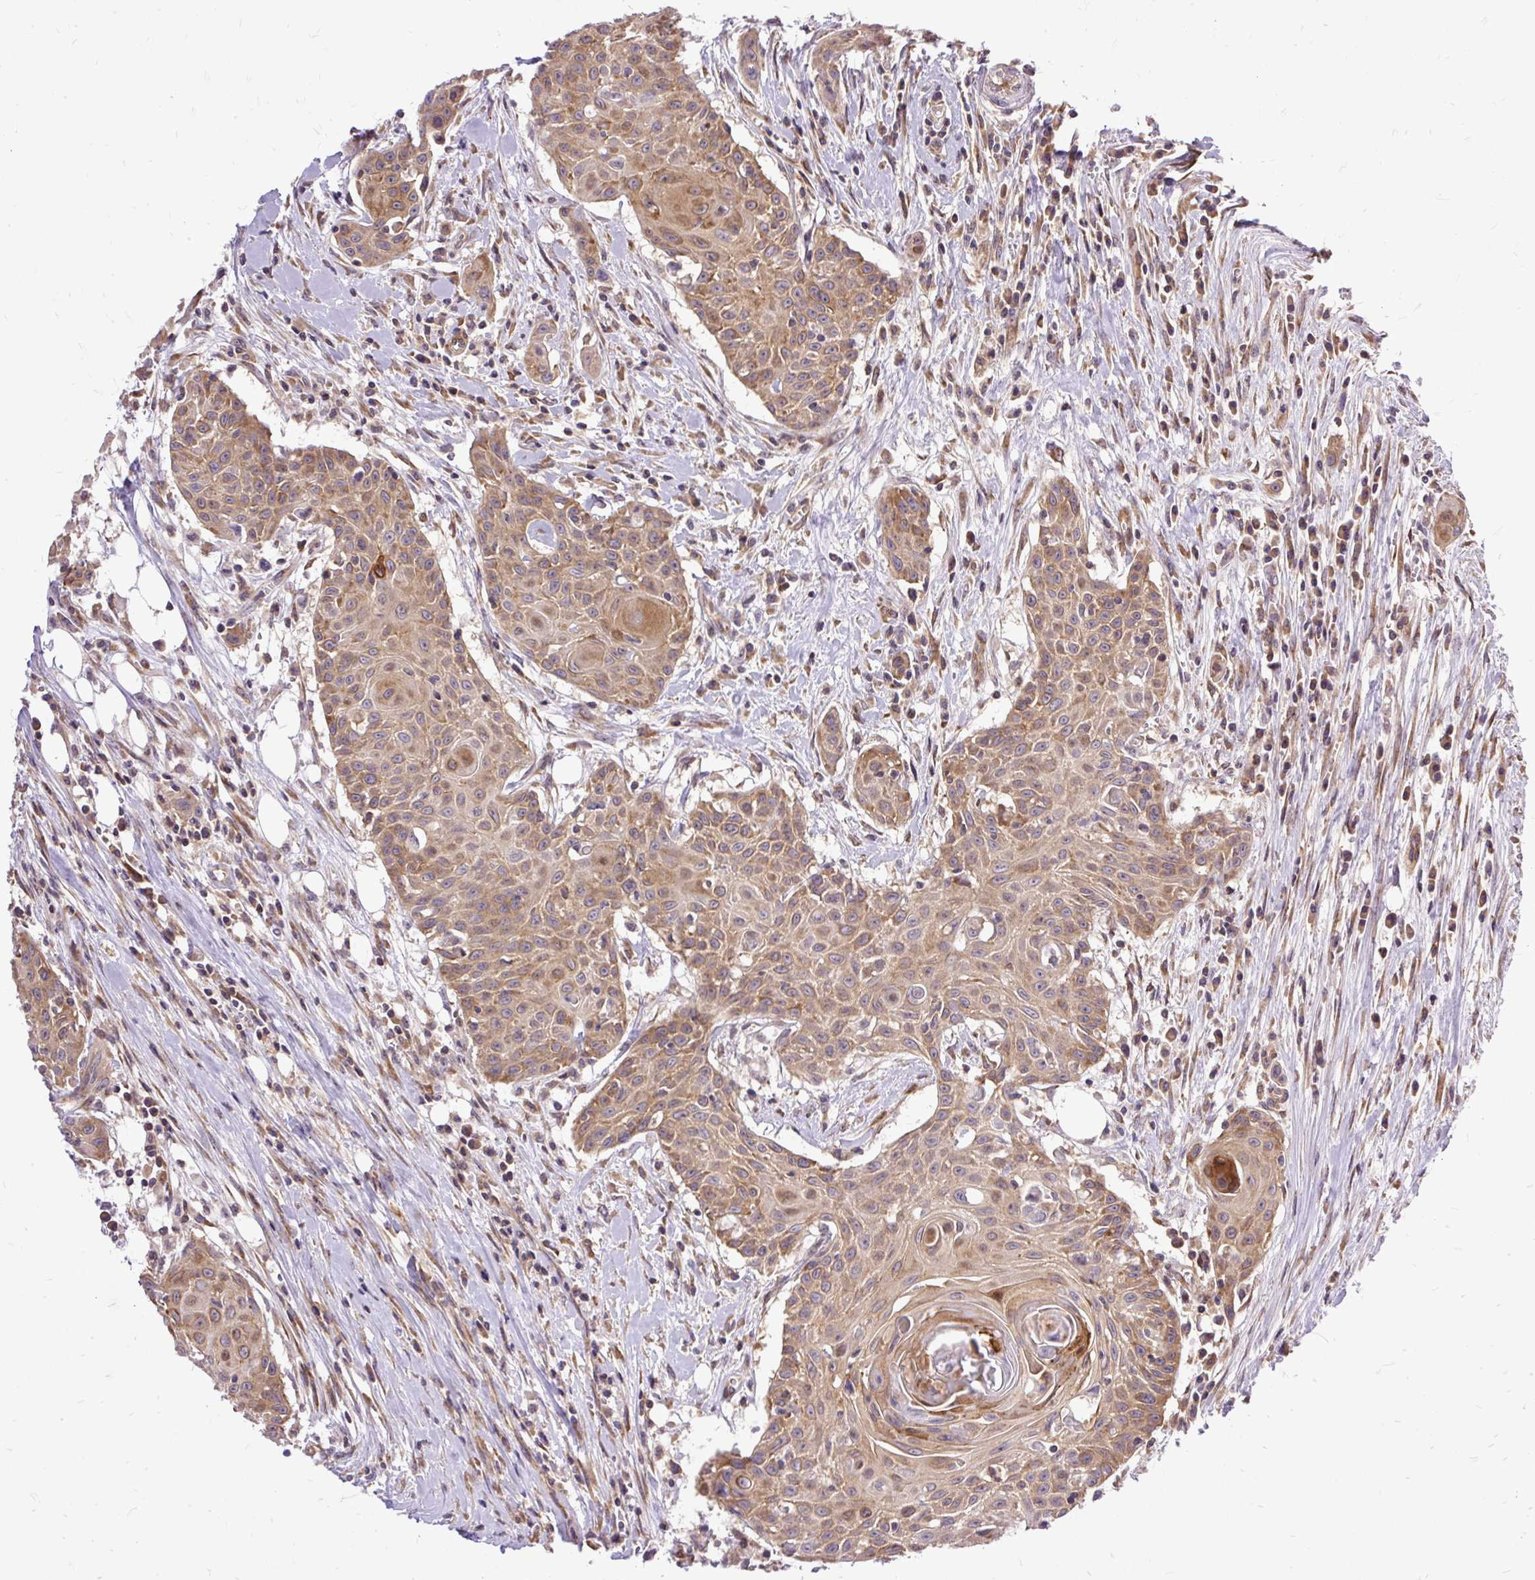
{"staining": {"intensity": "moderate", "quantity": ">75%", "location": "cytoplasmic/membranous"}, "tissue": "head and neck cancer", "cell_type": "Tumor cells", "image_type": "cancer", "snomed": [{"axis": "morphology", "description": "Squamous cell carcinoma, NOS"}, {"axis": "topography", "description": "Lymph node"}, {"axis": "topography", "description": "Salivary gland"}, {"axis": "topography", "description": "Head-Neck"}], "caption": "A photomicrograph of human head and neck cancer stained for a protein exhibits moderate cytoplasmic/membranous brown staining in tumor cells.", "gene": "TRIM17", "patient": {"sex": "female", "age": 74}}